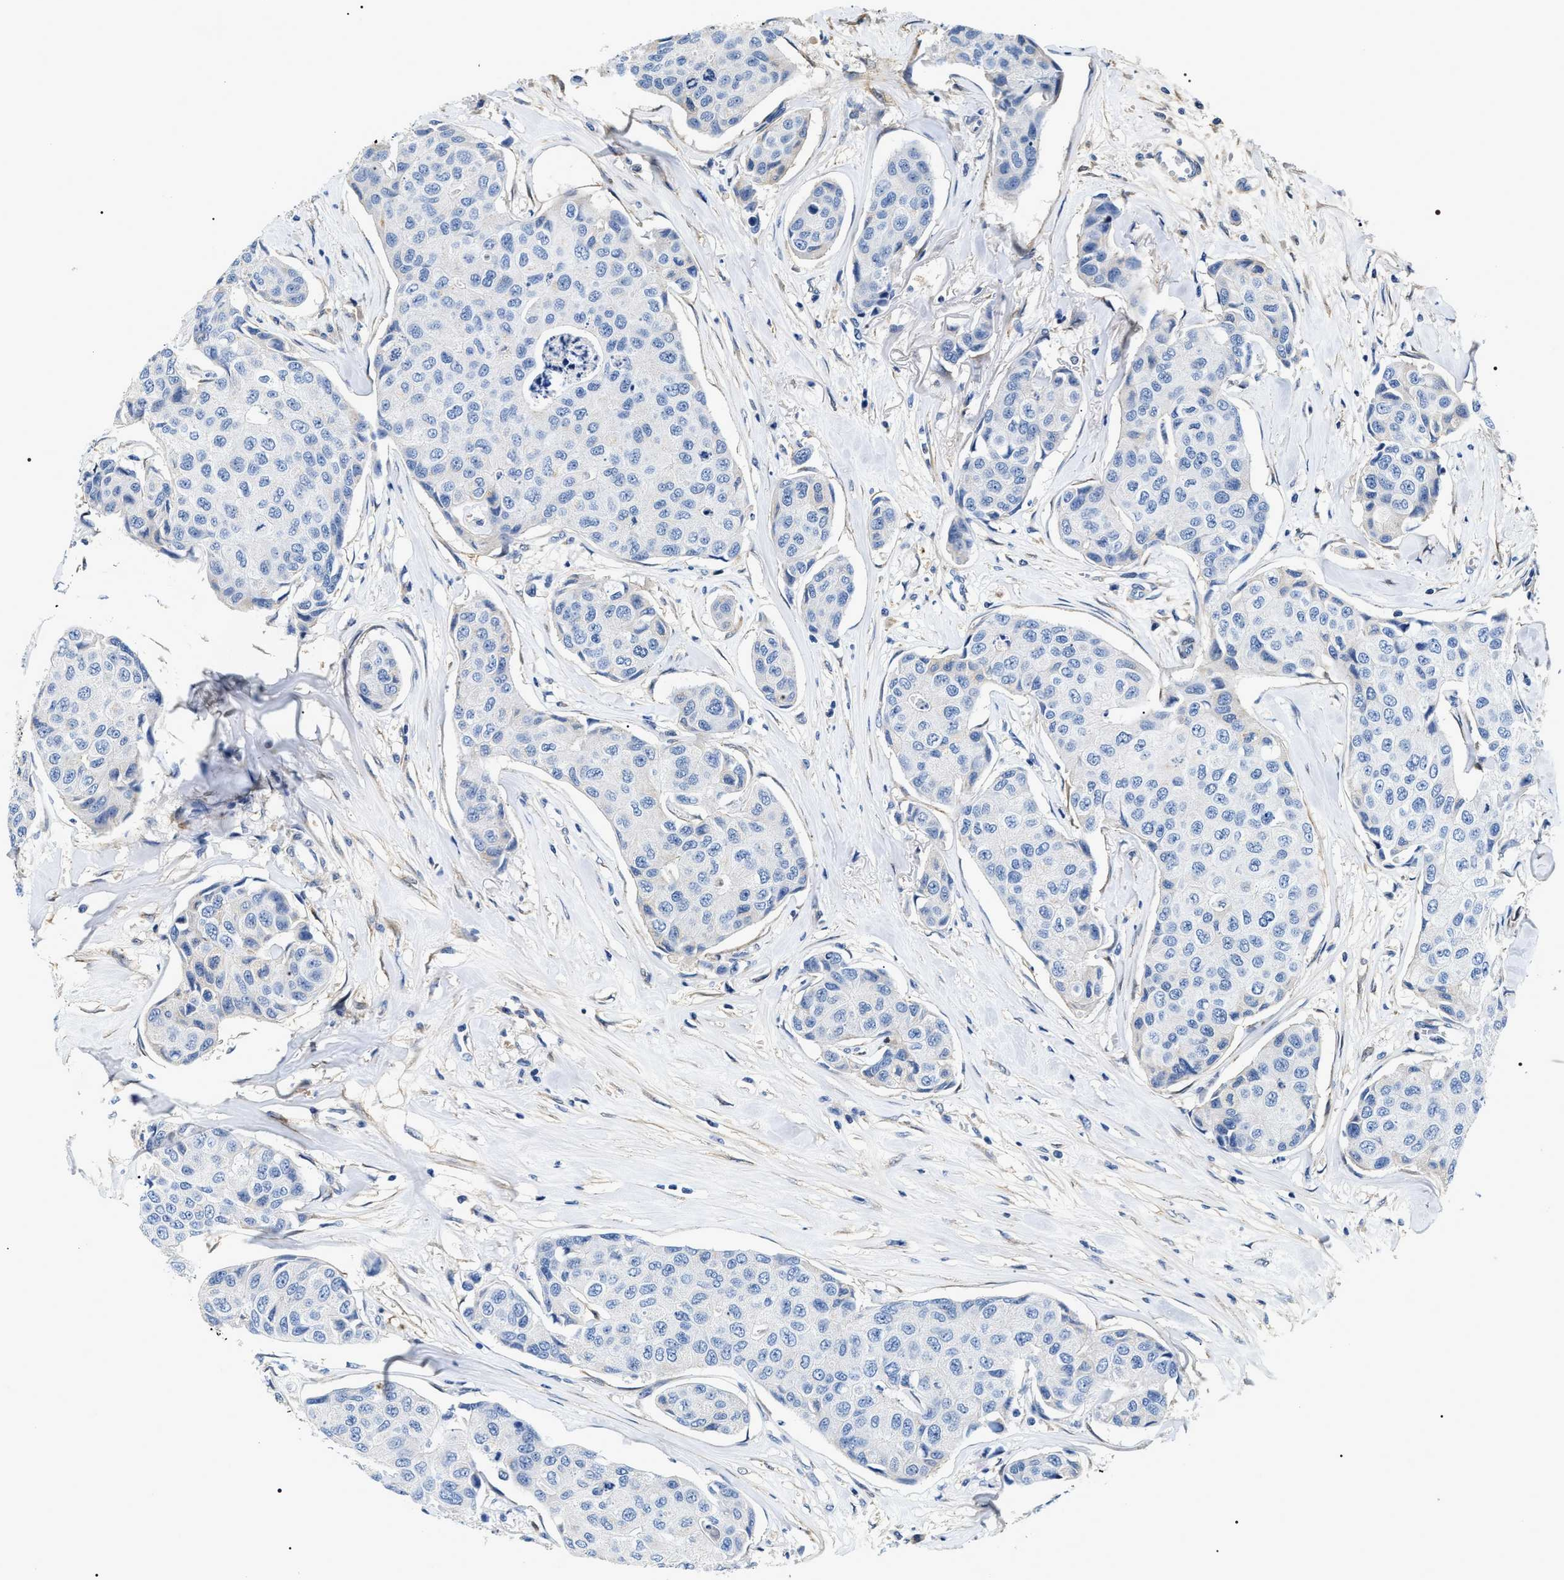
{"staining": {"intensity": "negative", "quantity": "none", "location": "none"}, "tissue": "breast cancer", "cell_type": "Tumor cells", "image_type": "cancer", "snomed": [{"axis": "morphology", "description": "Duct carcinoma"}, {"axis": "topography", "description": "Breast"}], "caption": "IHC of breast cancer (infiltrating ductal carcinoma) demonstrates no staining in tumor cells.", "gene": "BAG2", "patient": {"sex": "female", "age": 80}}